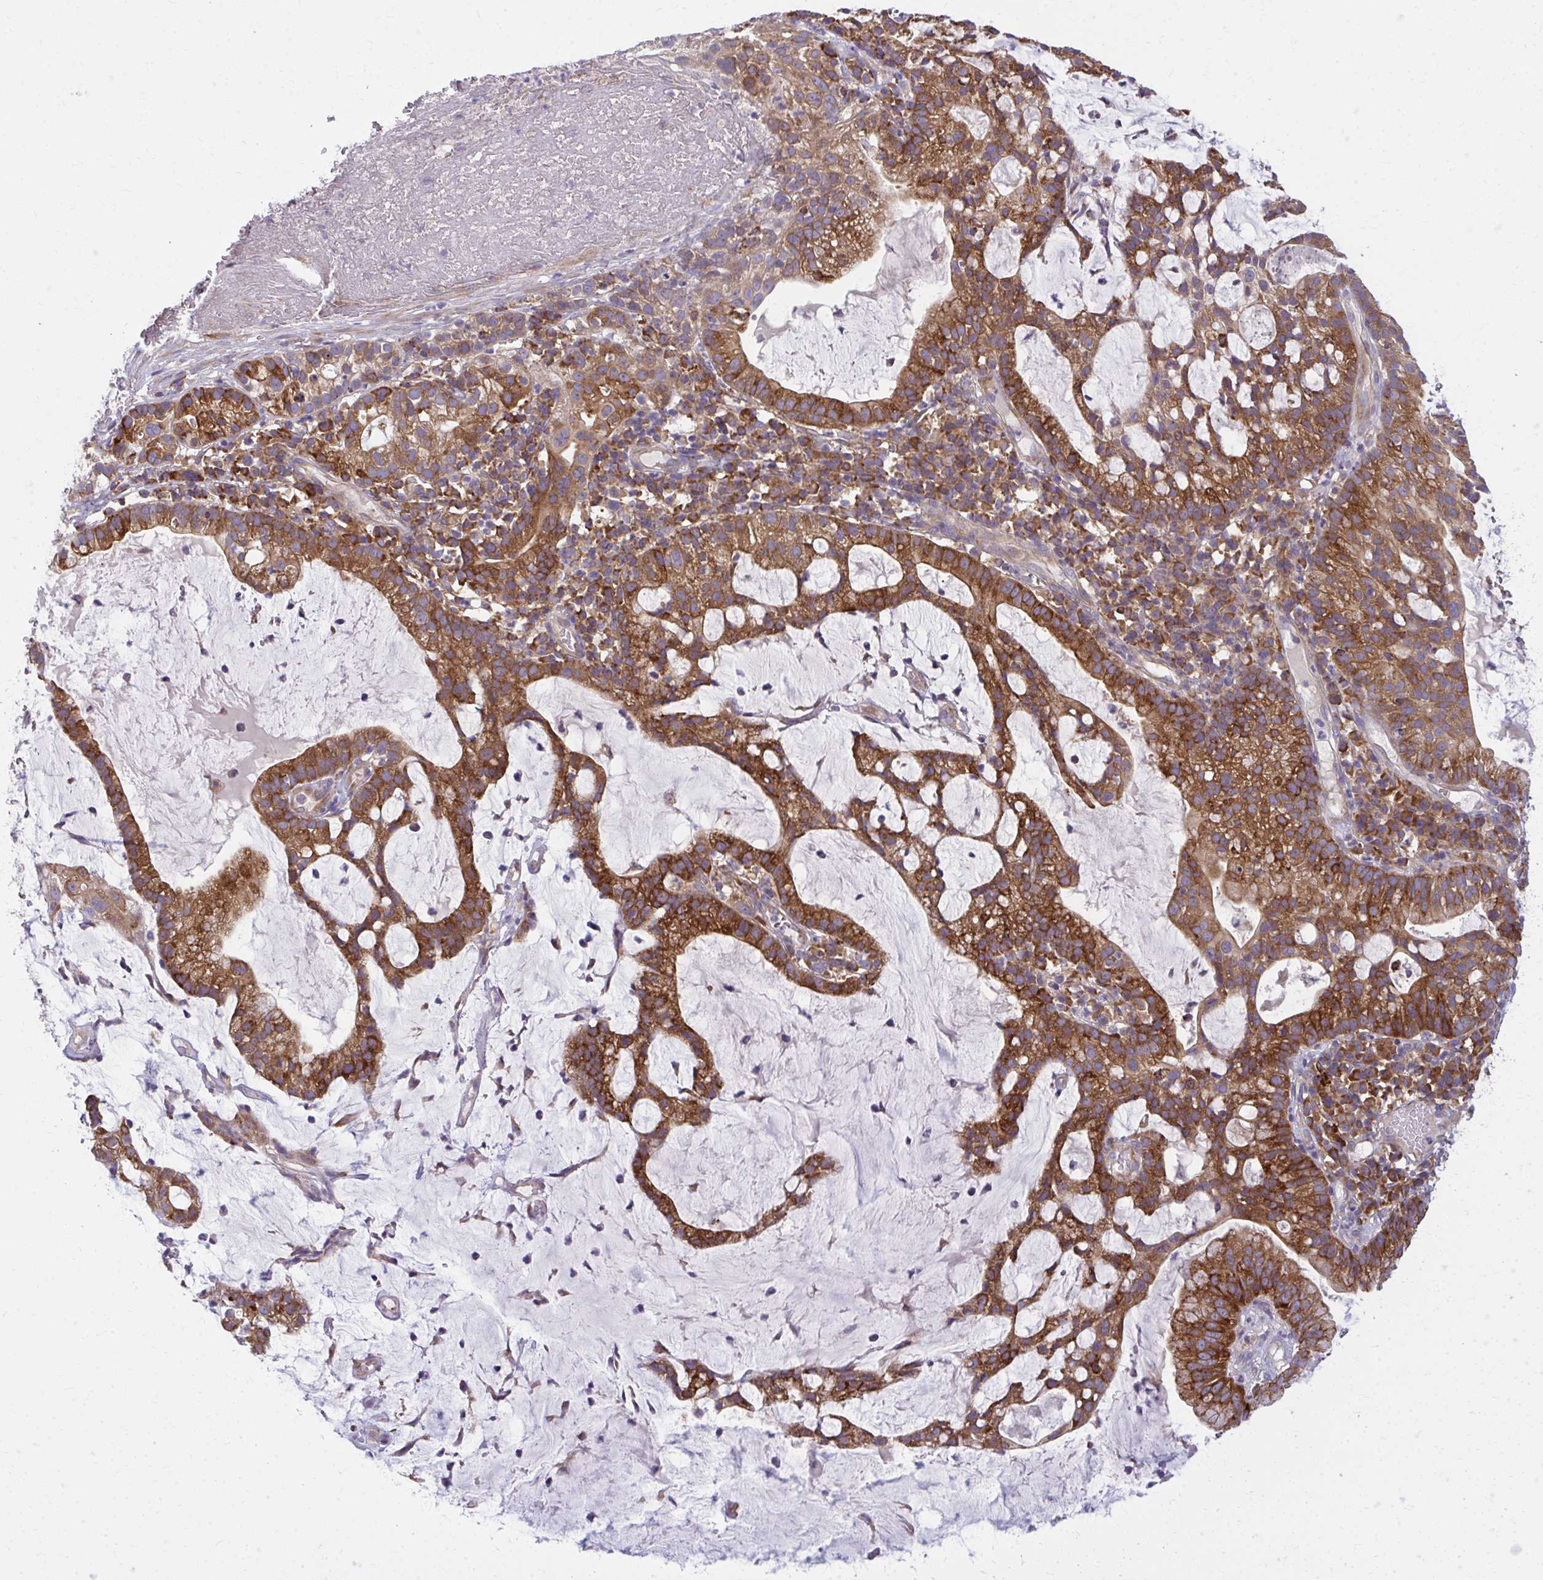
{"staining": {"intensity": "strong", "quantity": ">75%", "location": "cytoplasmic/membranous"}, "tissue": "cervical cancer", "cell_type": "Tumor cells", "image_type": "cancer", "snomed": [{"axis": "morphology", "description": "Adenocarcinoma, NOS"}, {"axis": "topography", "description": "Cervix"}], "caption": "Protein staining of cervical cancer tissue reveals strong cytoplasmic/membranous expression in approximately >75% of tumor cells.", "gene": "CEMP1", "patient": {"sex": "female", "age": 41}}